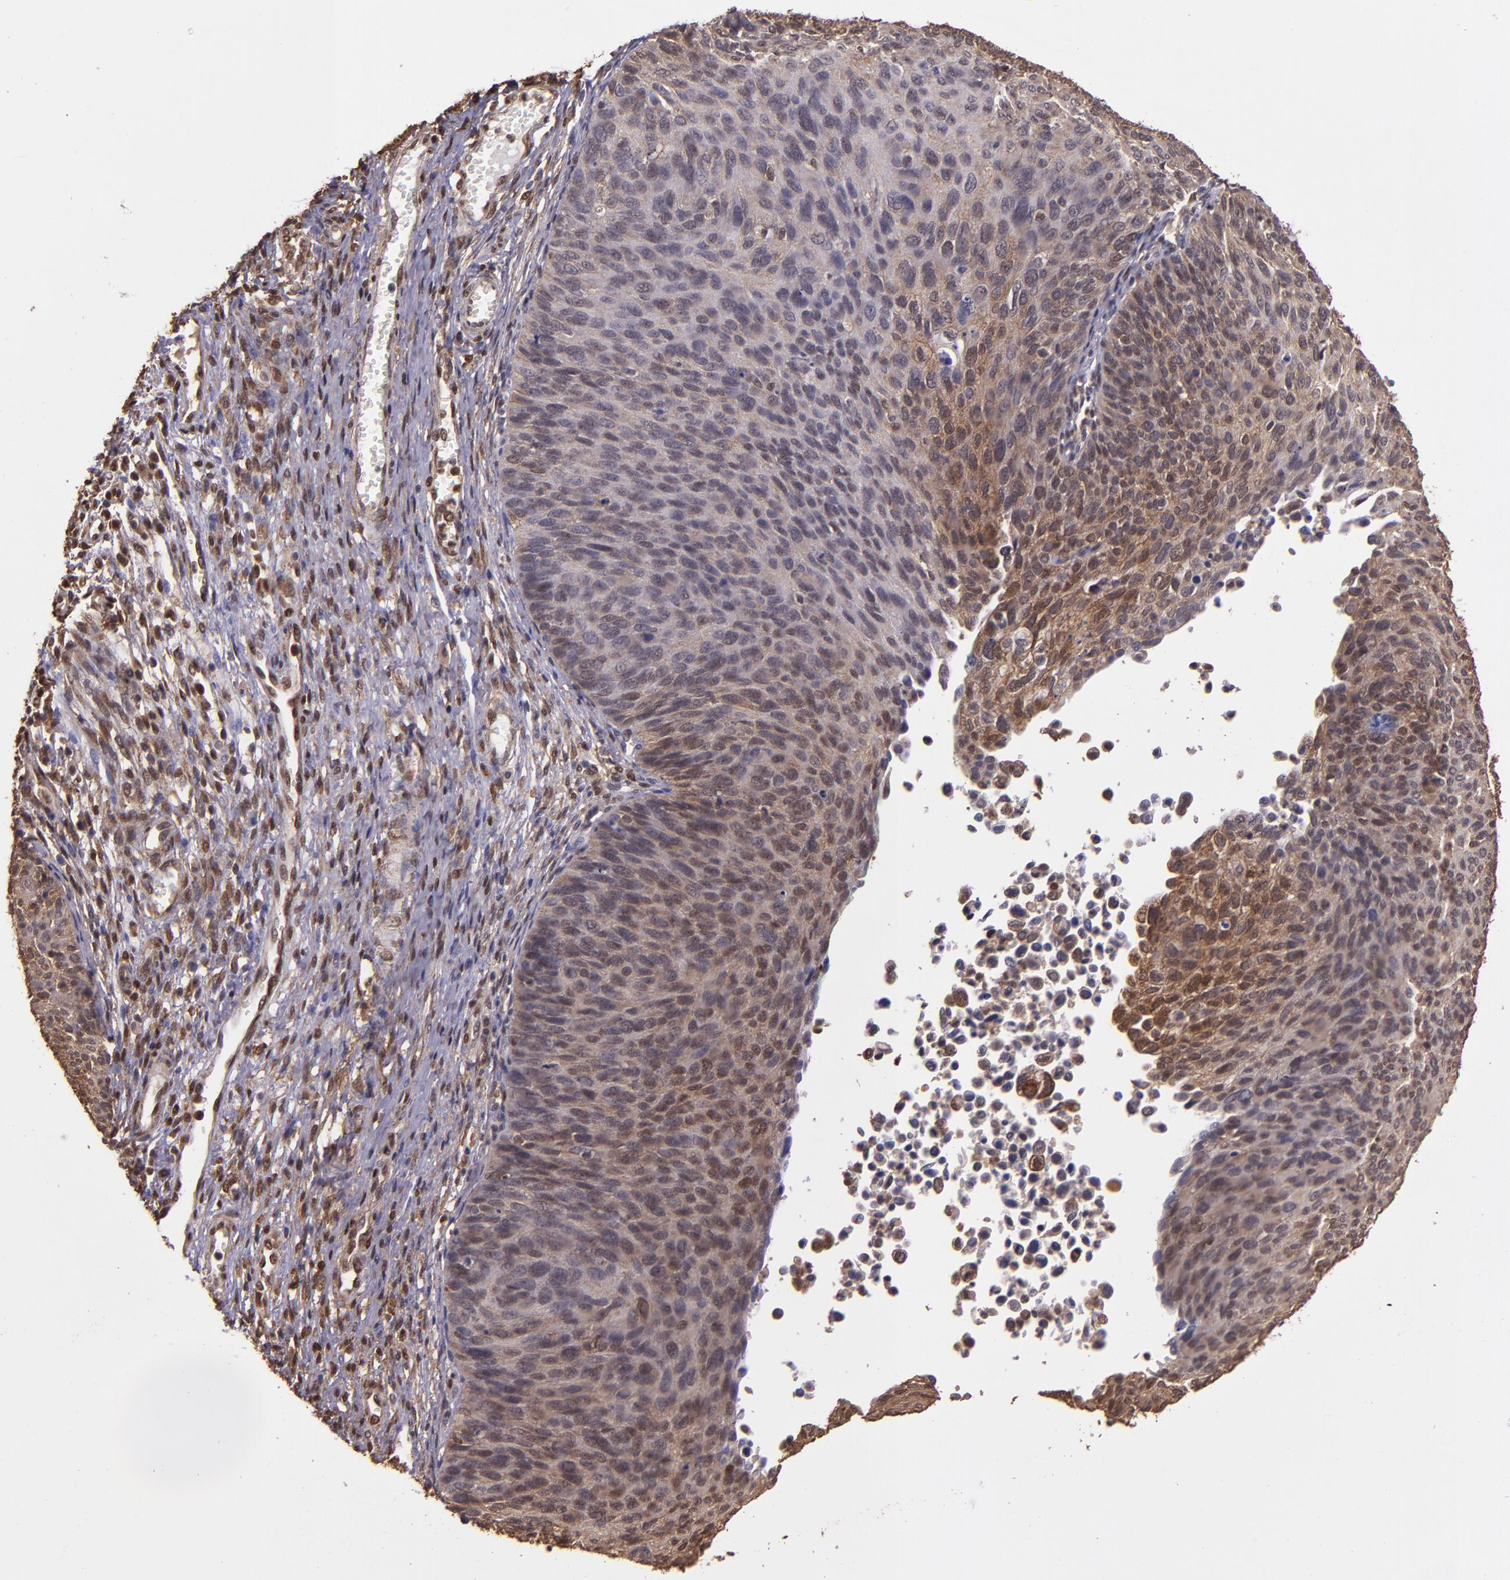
{"staining": {"intensity": "moderate", "quantity": ">75%", "location": "cytoplasmic/membranous,nuclear"}, "tissue": "cervical cancer", "cell_type": "Tumor cells", "image_type": "cancer", "snomed": [{"axis": "morphology", "description": "Squamous cell carcinoma, NOS"}, {"axis": "topography", "description": "Cervix"}], "caption": "DAB immunohistochemical staining of cervical squamous cell carcinoma demonstrates moderate cytoplasmic/membranous and nuclear protein staining in about >75% of tumor cells.", "gene": "STAT6", "patient": {"sex": "female", "age": 36}}